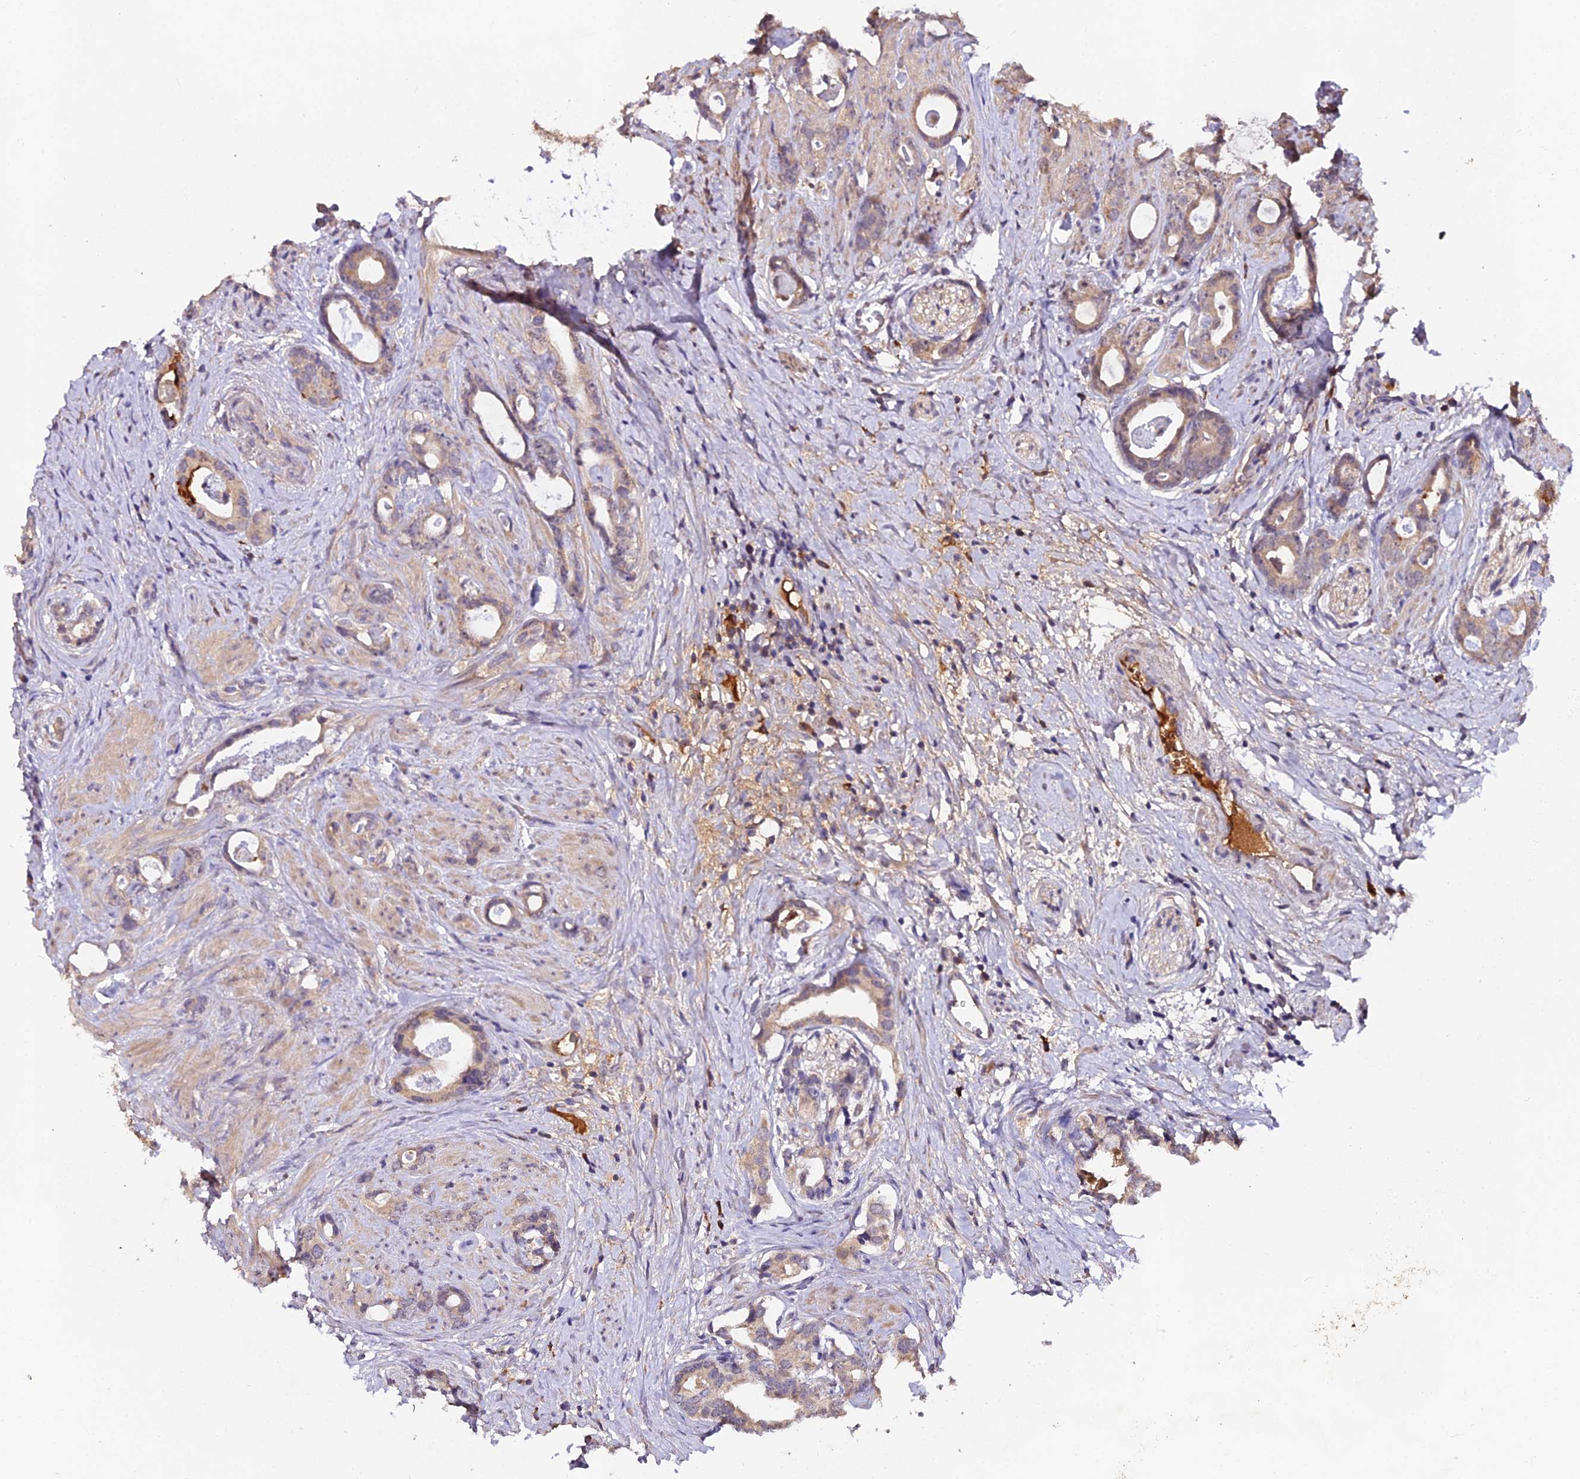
{"staining": {"intensity": "weak", "quantity": ">75%", "location": "cytoplasmic/membranous"}, "tissue": "prostate cancer", "cell_type": "Tumor cells", "image_type": "cancer", "snomed": [{"axis": "morphology", "description": "Adenocarcinoma, Low grade"}, {"axis": "topography", "description": "Prostate"}], "caption": "Tumor cells display weak cytoplasmic/membranous positivity in about >75% of cells in prostate cancer.", "gene": "KCTD16", "patient": {"sex": "male", "age": 63}}